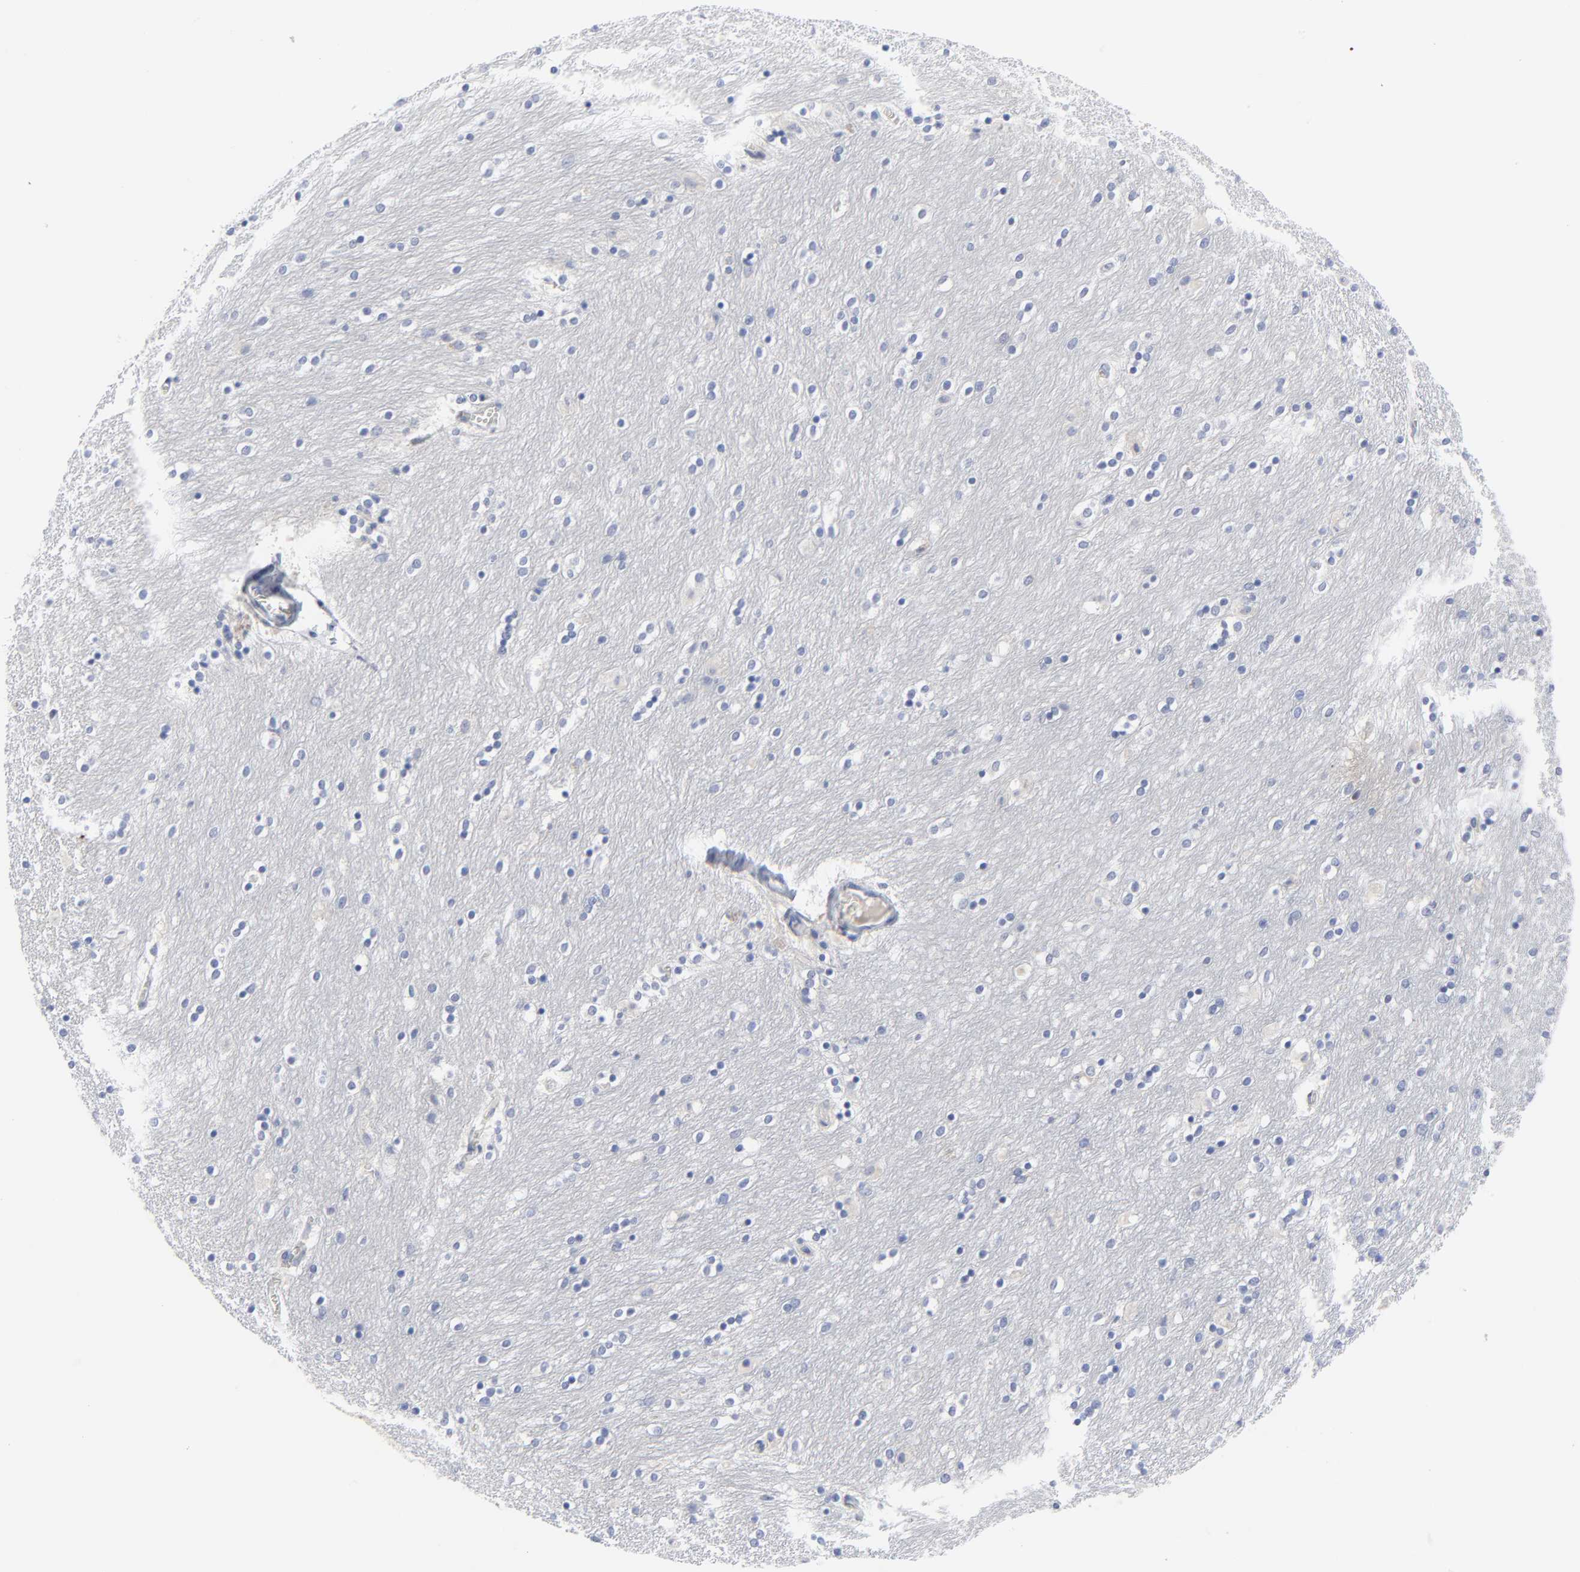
{"staining": {"intensity": "negative", "quantity": "none", "location": "none"}, "tissue": "caudate", "cell_type": "Glial cells", "image_type": "normal", "snomed": [{"axis": "morphology", "description": "Normal tissue, NOS"}, {"axis": "topography", "description": "Lateral ventricle wall"}], "caption": "Immunohistochemical staining of benign caudate demonstrates no significant positivity in glial cells.", "gene": "CLEC4G", "patient": {"sex": "female", "age": 54}}